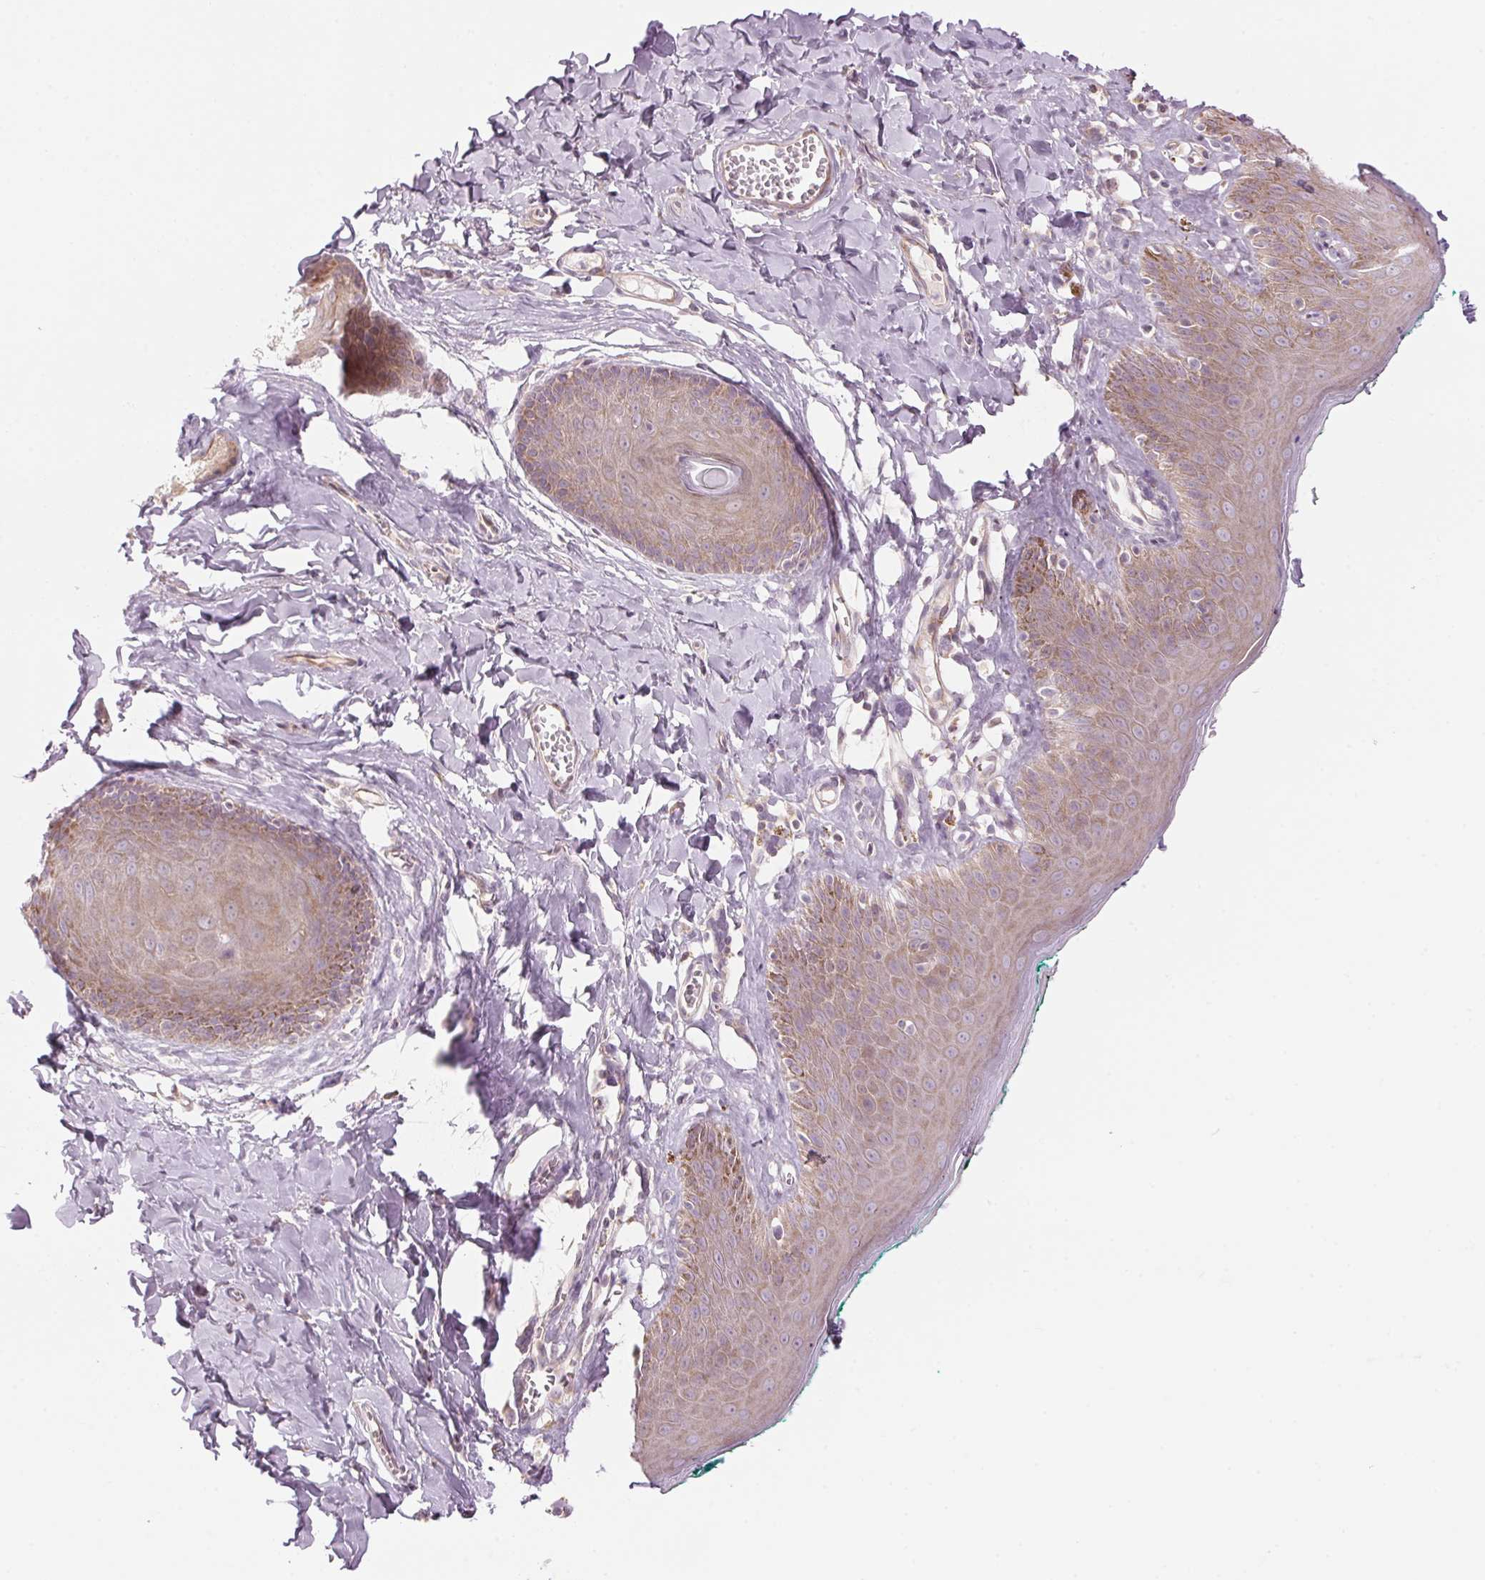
{"staining": {"intensity": "moderate", "quantity": ">75%", "location": "cytoplasmic/membranous"}, "tissue": "skin", "cell_type": "Epidermal cells", "image_type": "normal", "snomed": [{"axis": "morphology", "description": "Normal tissue, NOS"}, {"axis": "topography", "description": "Vulva"}, {"axis": "topography", "description": "Peripheral nerve tissue"}], "caption": "An image of human skin stained for a protein reveals moderate cytoplasmic/membranous brown staining in epidermal cells.", "gene": "GNMT", "patient": {"sex": "female", "age": 66}}